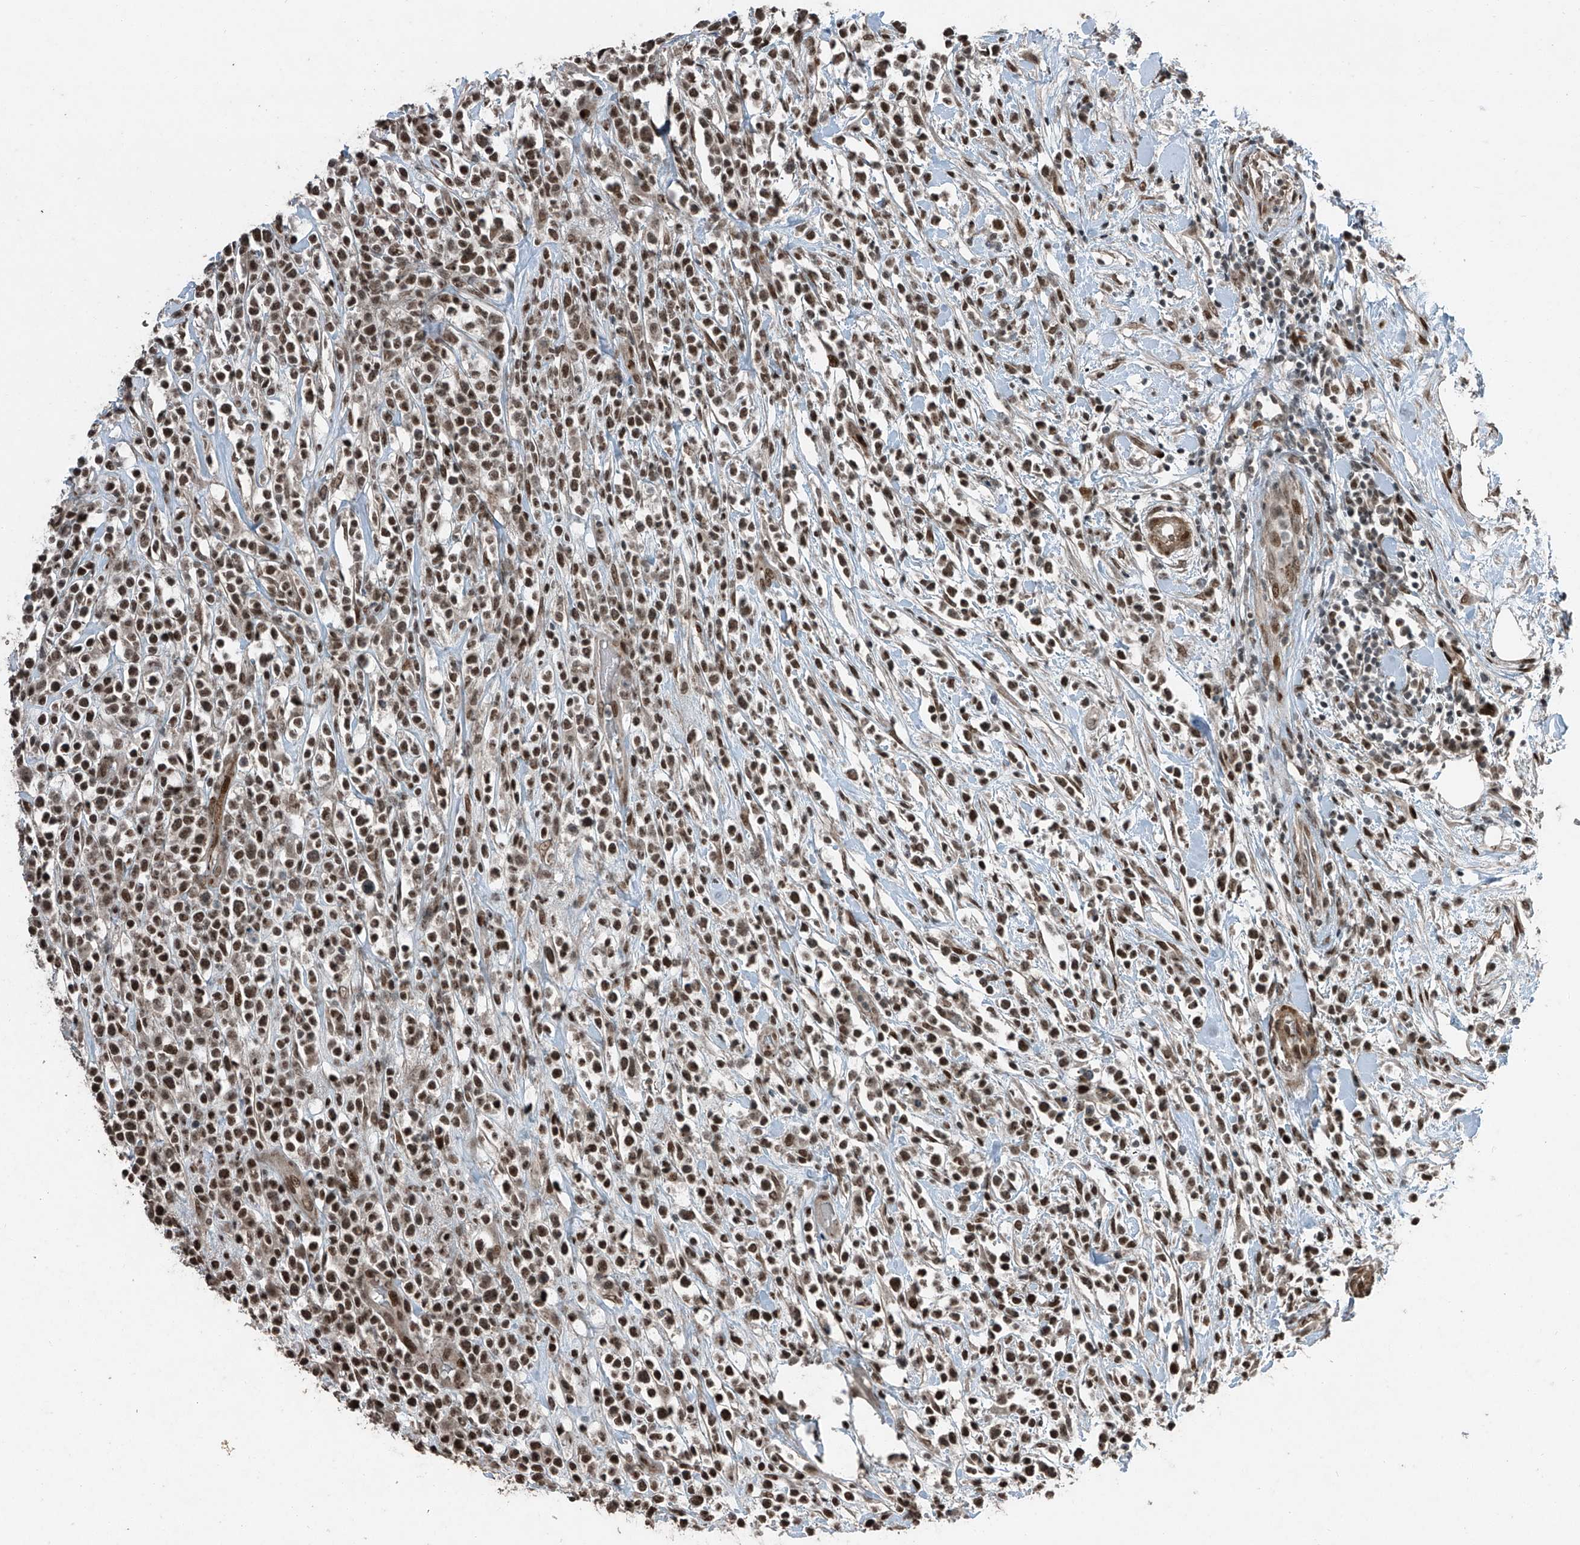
{"staining": {"intensity": "moderate", "quantity": ">75%", "location": "nuclear"}, "tissue": "lymphoma", "cell_type": "Tumor cells", "image_type": "cancer", "snomed": [{"axis": "morphology", "description": "Malignant lymphoma, non-Hodgkin's type, High grade"}, {"axis": "topography", "description": "Colon"}], "caption": "Protein expression analysis of high-grade malignant lymphoma, non-Hodgkin's type displays moderate nuclear positivity in about >75% of tumor cells. The staining was performed using DAB (3,3'-diaminobenzidine) to visualize the protein expression in brown, while the nuclei were stained in blue with hematoxylin (Magnification: 20x).", "gene": "ZNF570", "patient": {"sex": "female", "age": 53}}